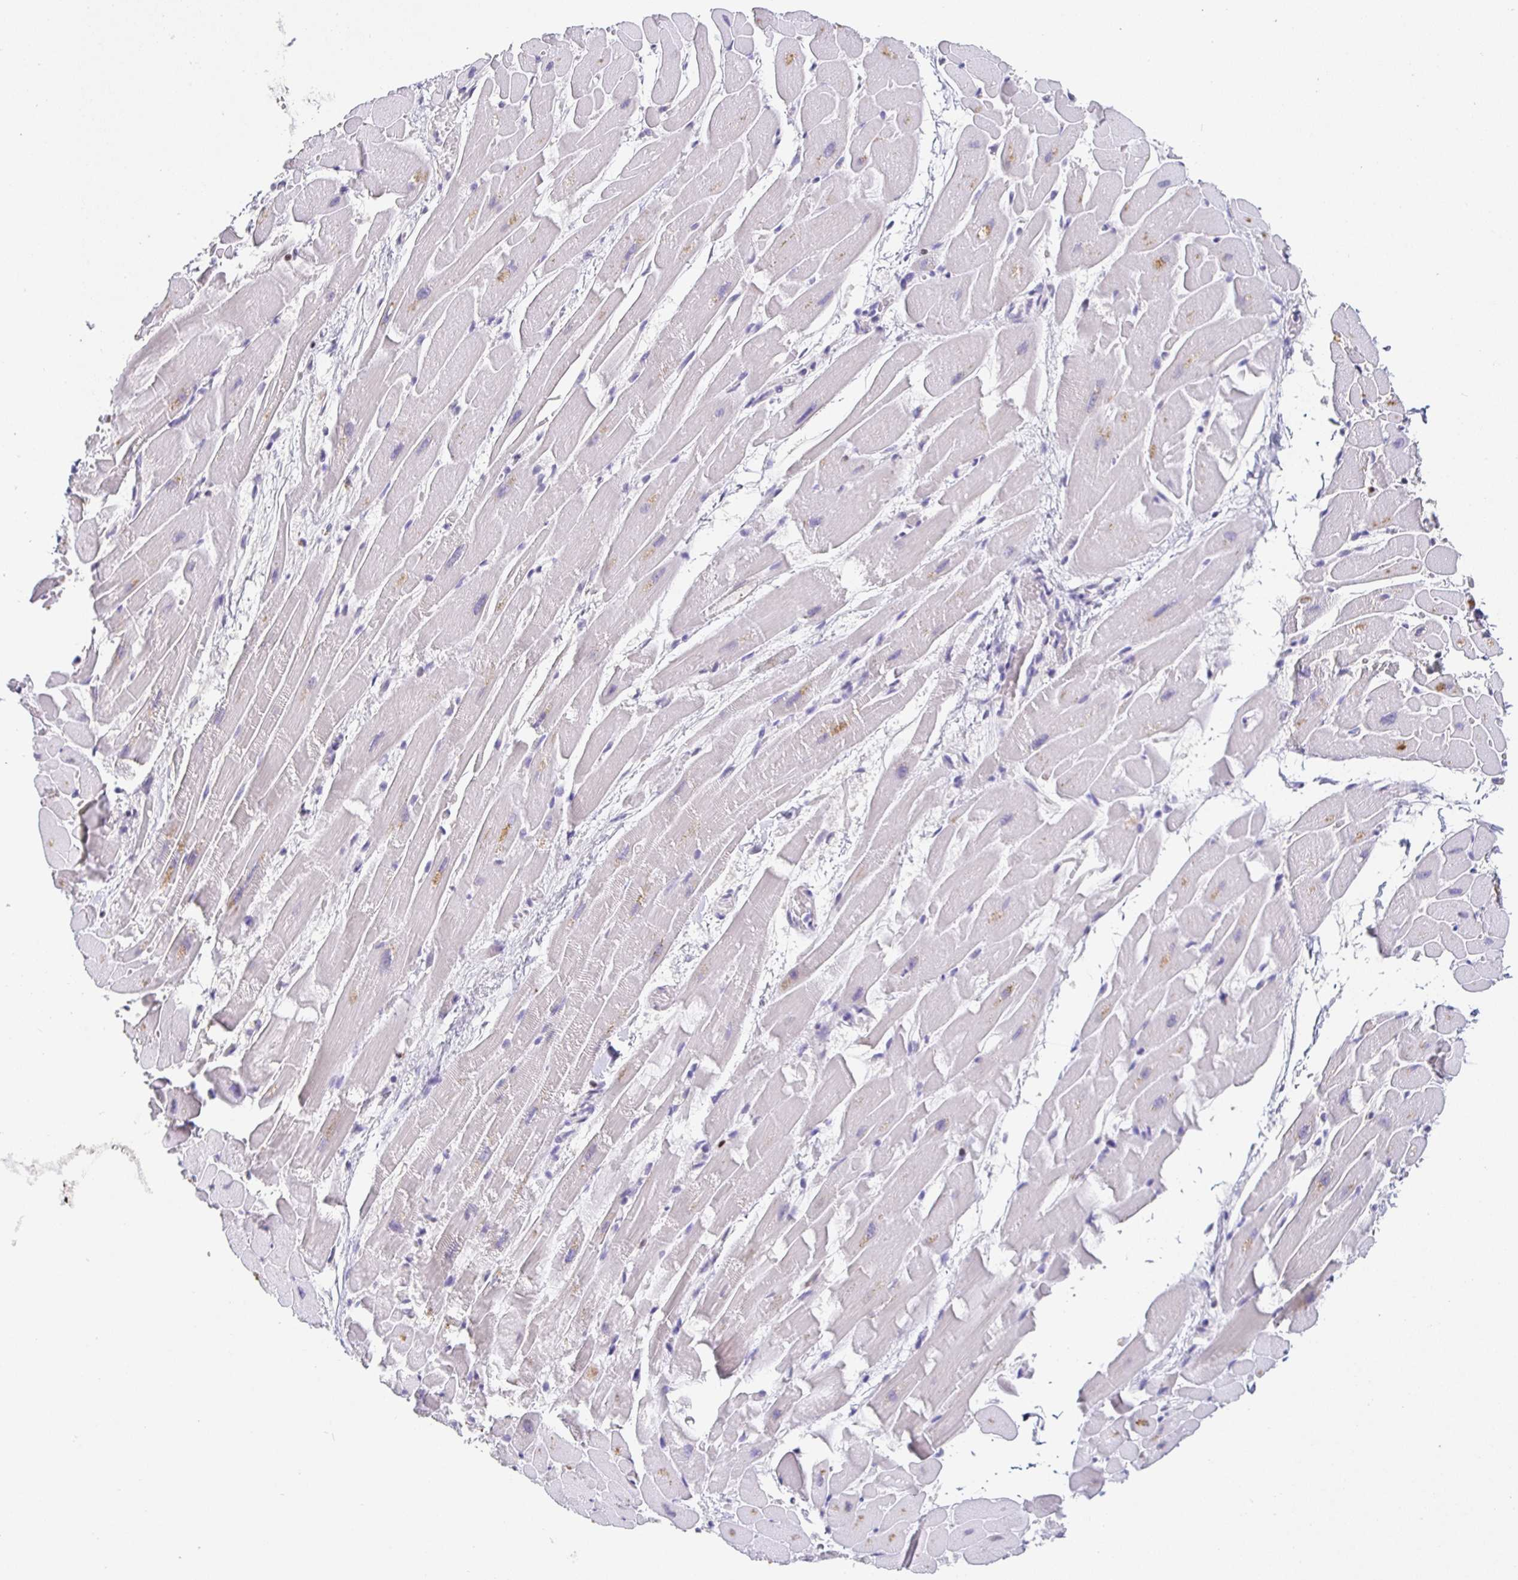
{"staining": {"intensity": "moderate", "quantity": "<25%", "location": "cytoplasmic/membranous"}, "tissue": "heart muscle", "cell_type": "Cardiomyocytes", "image_type": "normal", "snomed": [{"axis": "morphology", "description": "Normal tissue, NOS"}, {"axis": "topography", "description": "Heart"}], "caption": "Heart muscle stained with immunohistochemistry (IHC) exhibits moderate cytoplasmic/membranous staining in approximately <25% of cardiomyocytes.", "gene": "SATB1", "patient": {"sex": "male", "age": 37}}